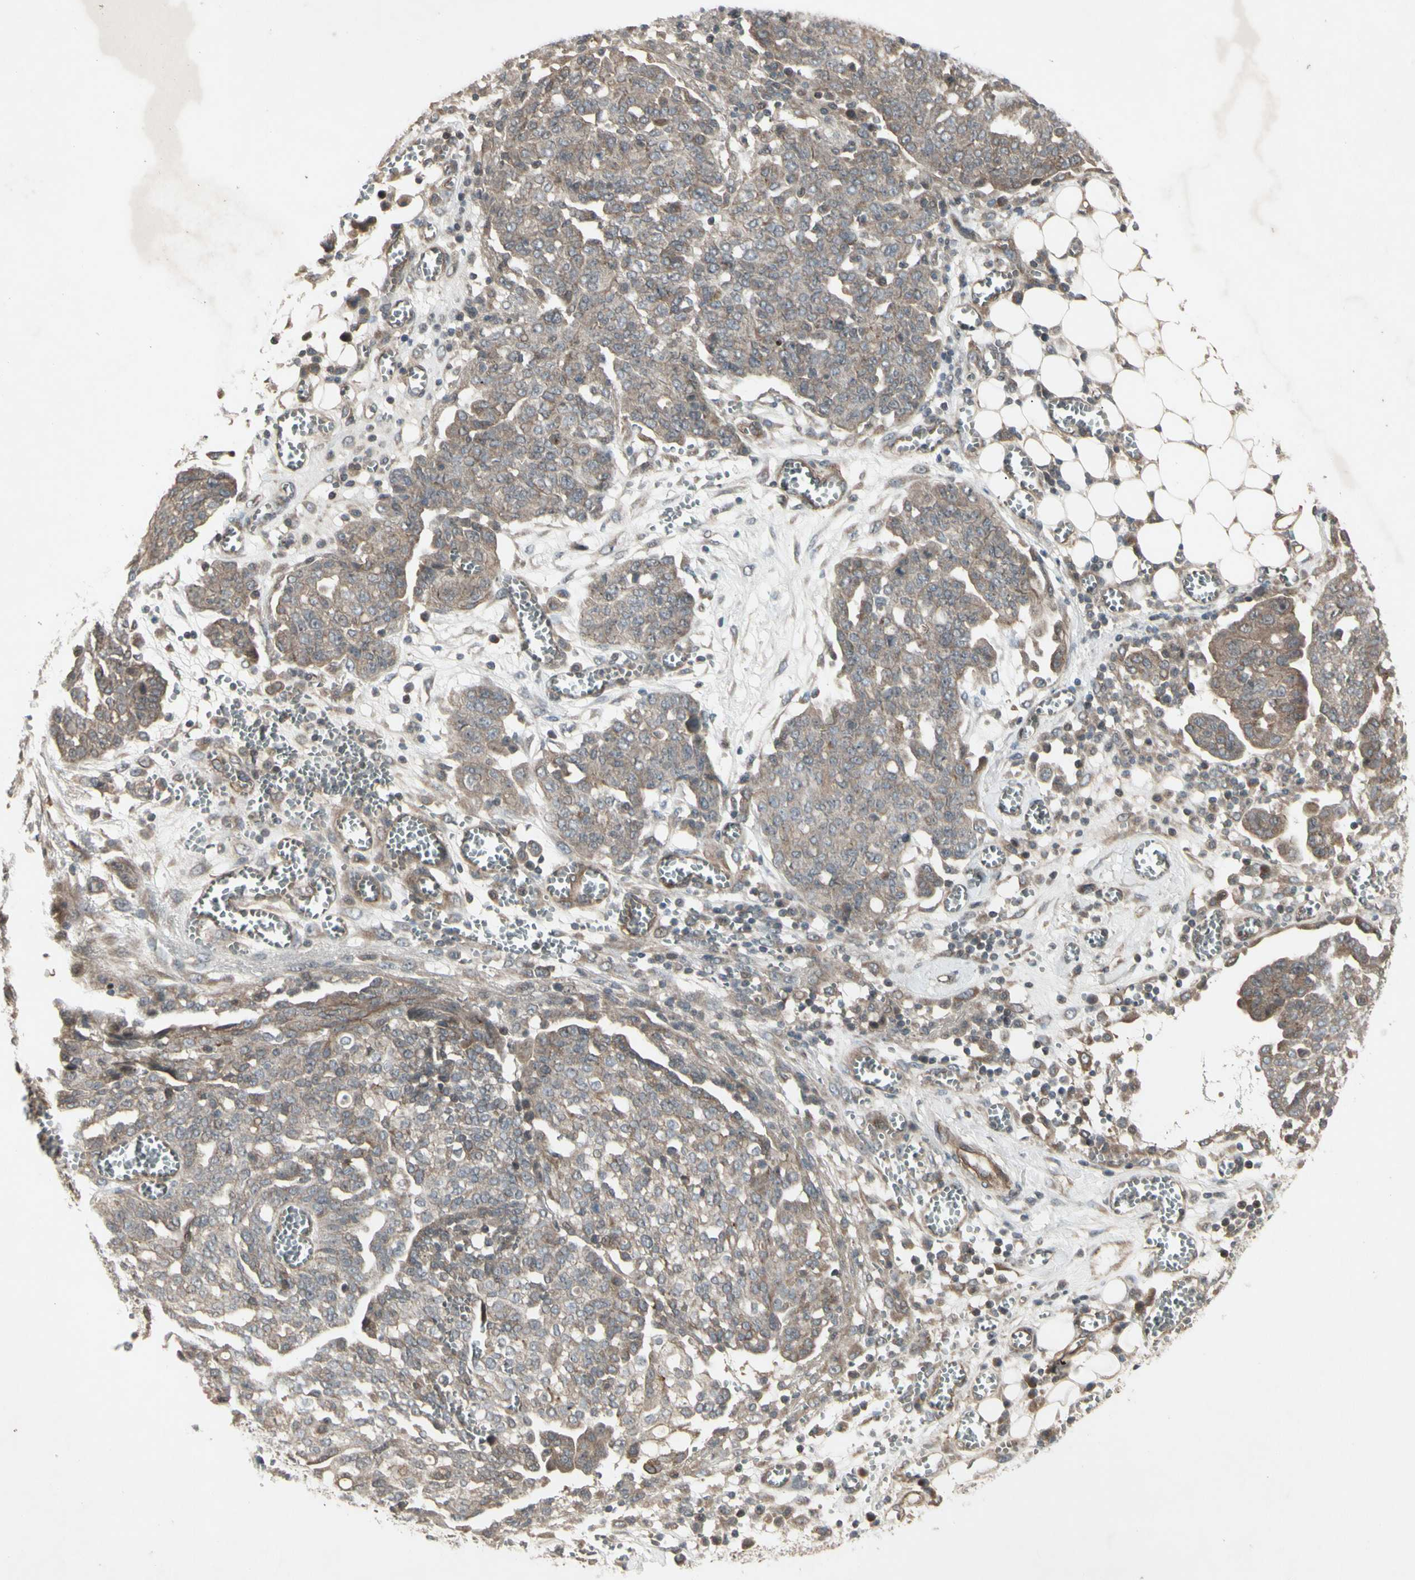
{"staining": {"intensity": "weak", "quantity": ">75%", "location": "cytoplasmic/membranous"}, "tissue": "ovarian cancer", "cell_type": "Tumor cells", "image_type": "cancer", "snomed": [{"axis": "morphology", "description": "Cystadenocarcinoma, serous, NOS"}, {"axis": "topography", "description": "Soft tissue"}, {"axis": "topography", "description": "Ovary"}], "caption": "Protein expression analysis of human ovarian serous cystadenocarcinoma reveals weak cytoplasmic/membranous positivity in approximately >75% of tumor cells. (brown staining indicates protein expression, while blue staining denotes nuclei).", "gene": "JAG1", "patient": {"sex": "female", "age": 57}}